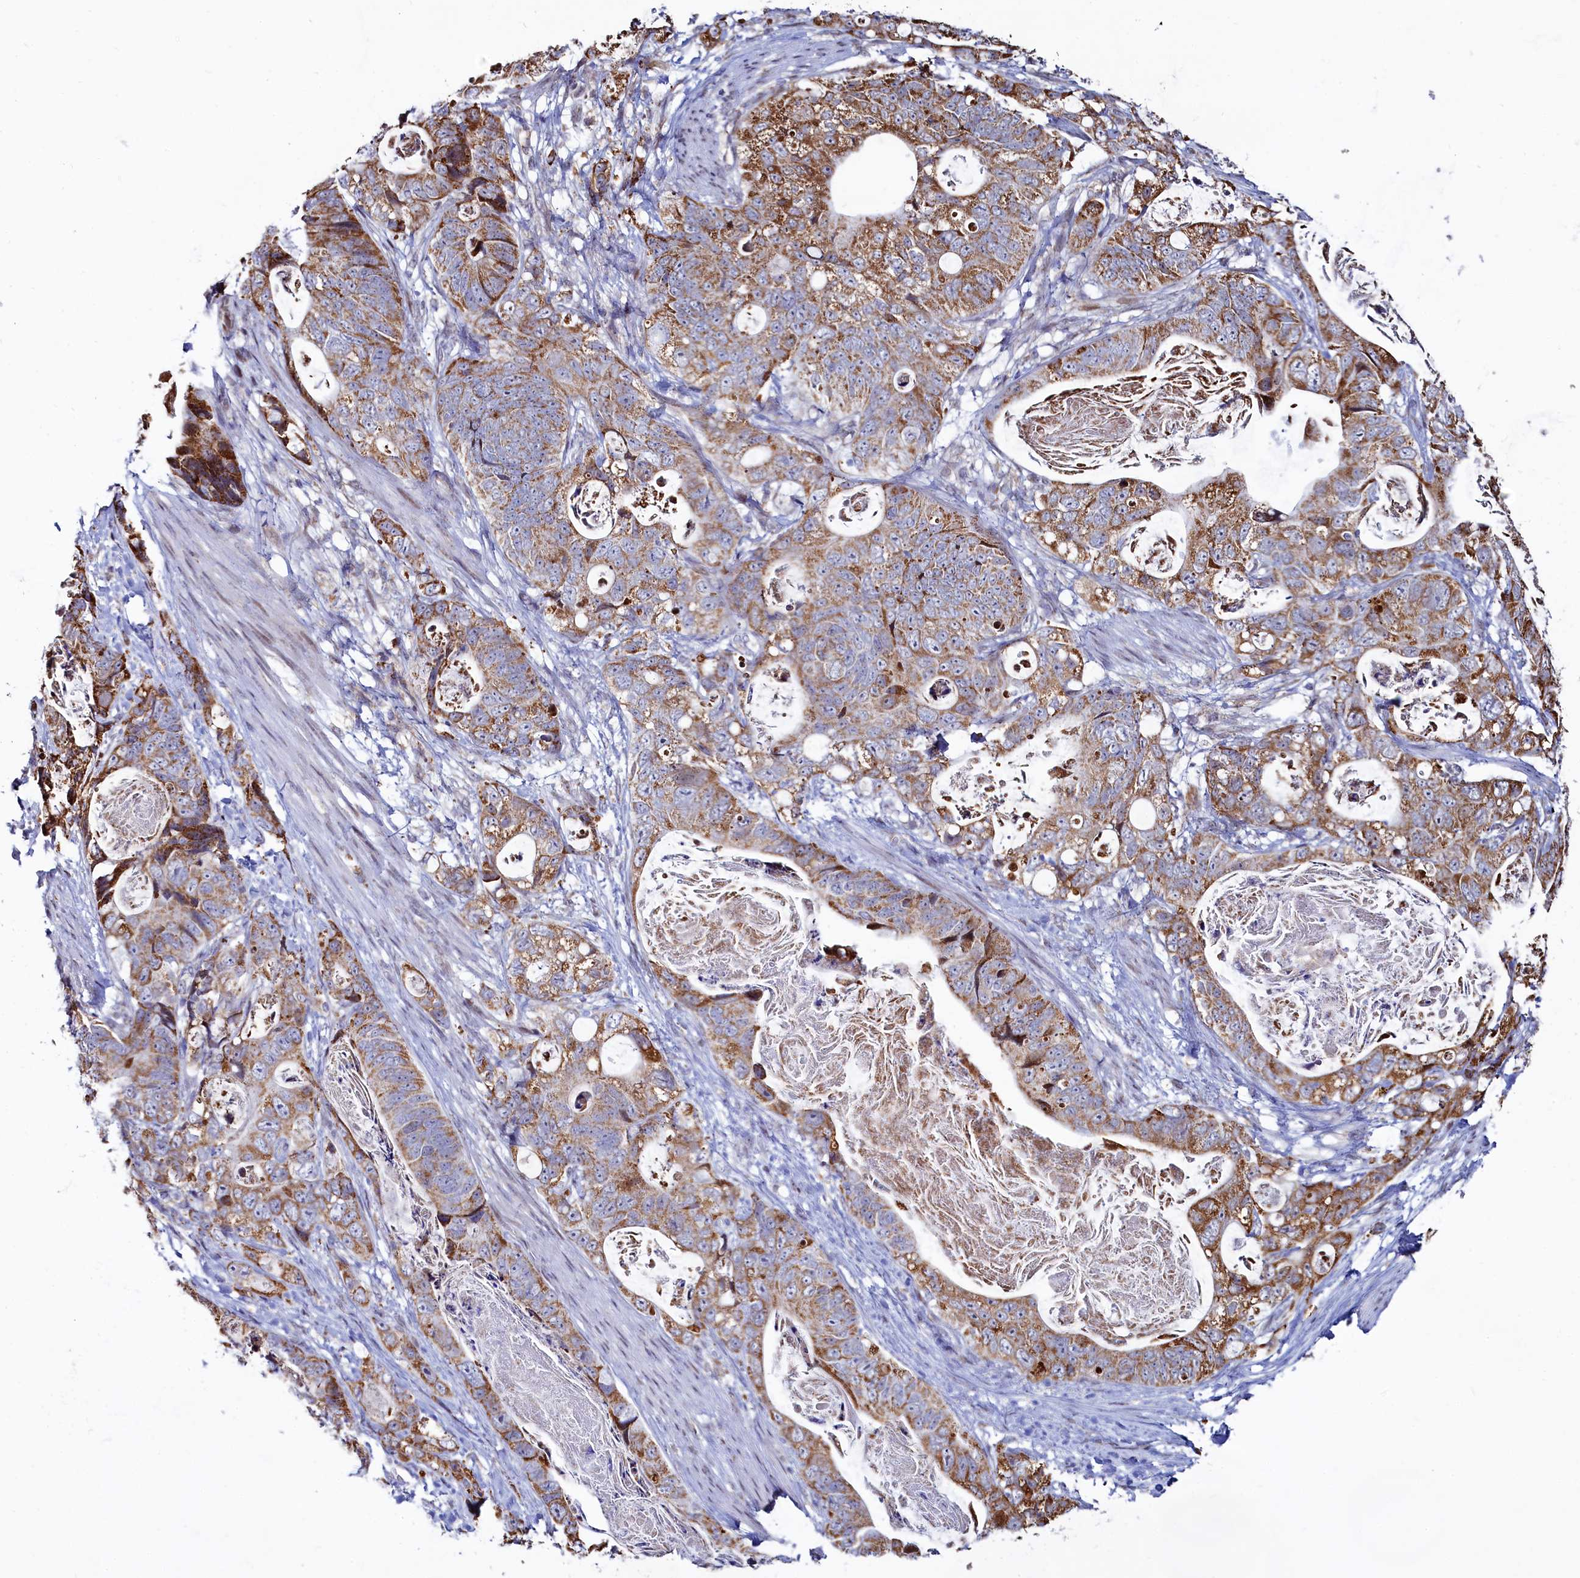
{"staining": {"intensity": "moderate", "quantity": ">75%", "location": "cytoplasmic/membranous"}, "tissue": "stomach cancer", "cell_type": "Tumor cells", "image_type": "cancer", "snomed": [{"axis": "morphology", "description": "Normal tissue, NOS"}, {"axis": "morphology", "description": "Adenocarcinoma, NOS"}, {"axis": "topography", "description": "Stomach"}], "caption": "This image shows immunohistochemistry staining of human stomach cancer (adenocarcinoma), with medium moderate cytoplasmic/membranous staining in approximately >75% of tumor cells.", "gene": "HDGFL3", "patient": {"sex": "female", "age": 89}}